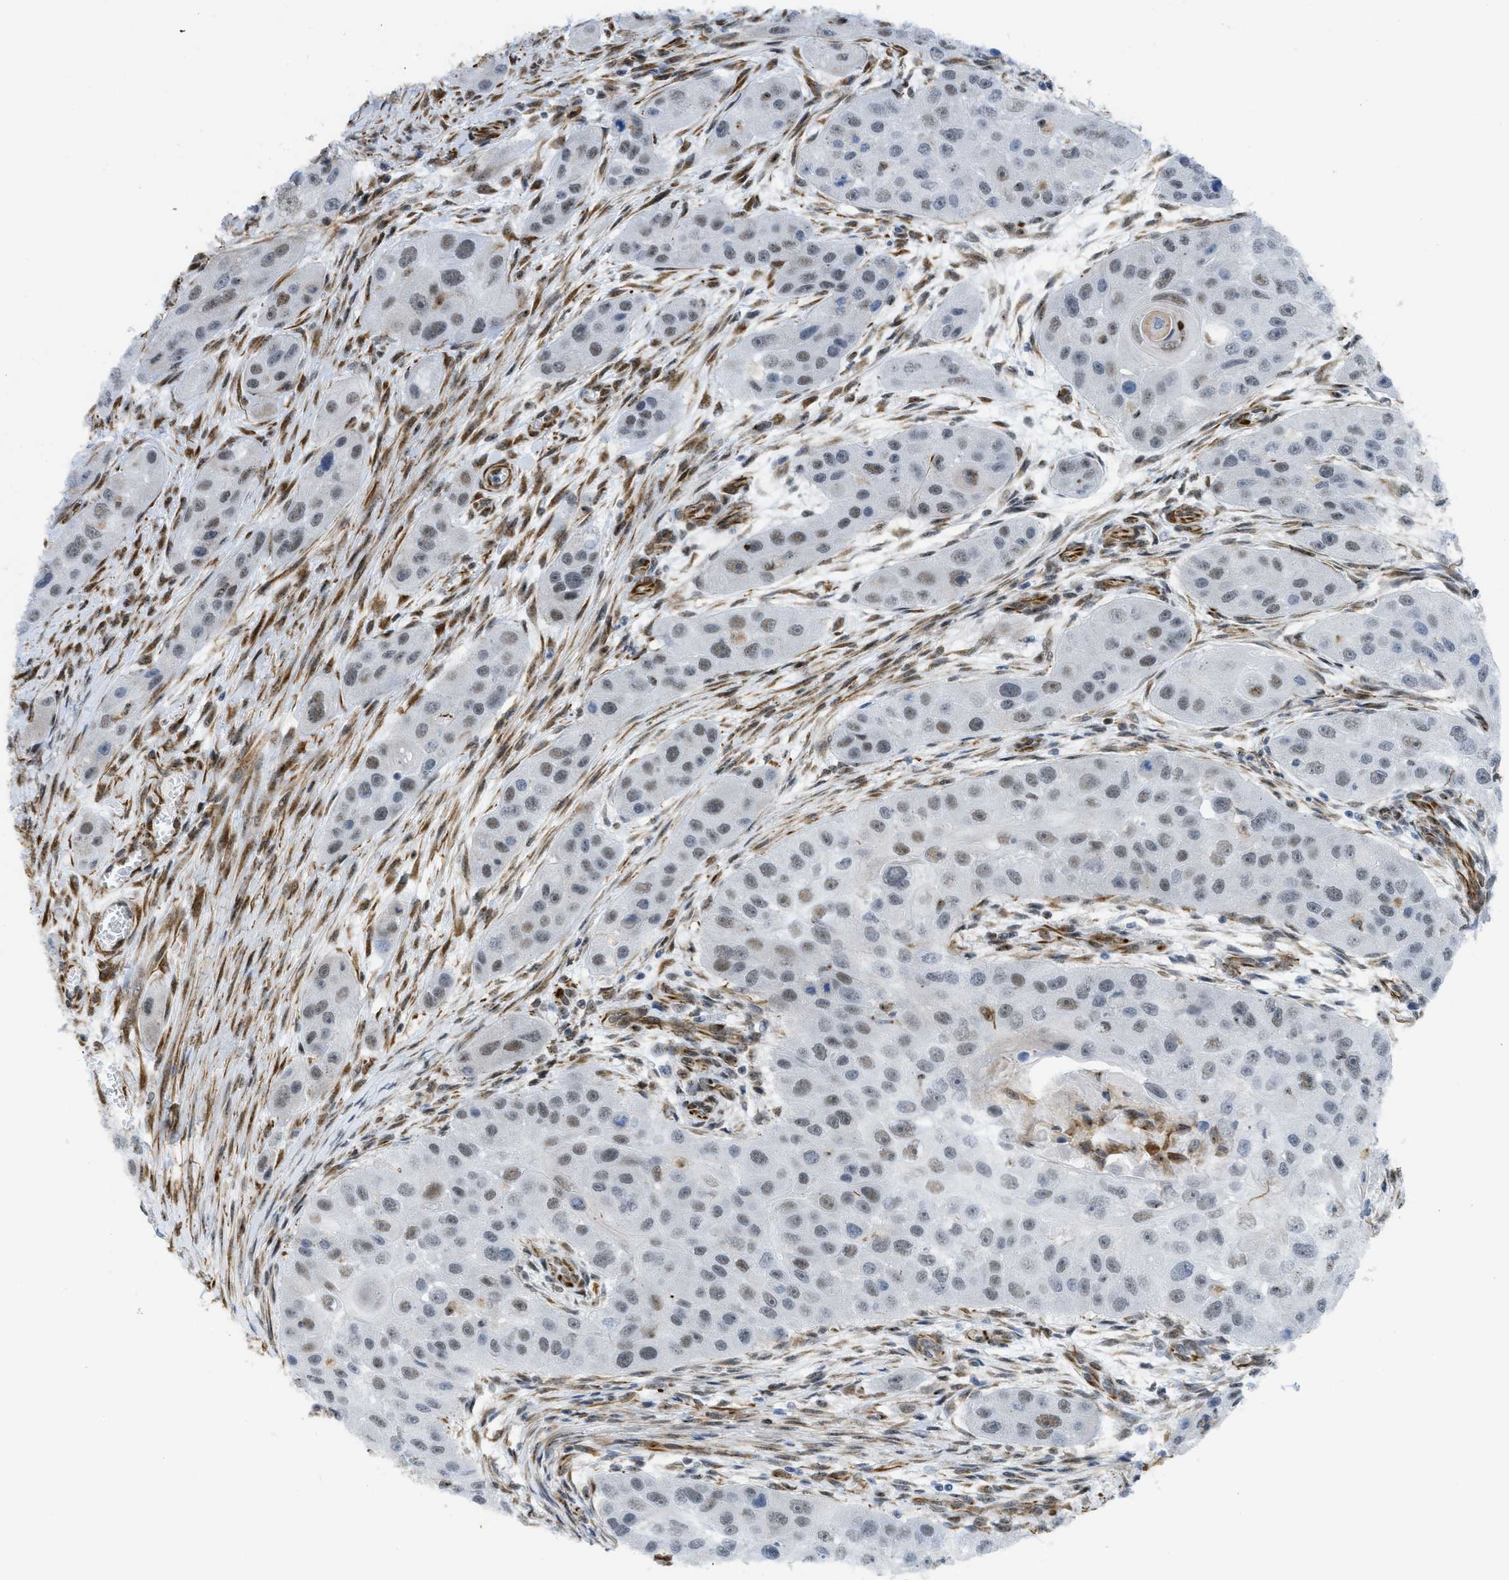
{"staining": {"intensity": "weak", "quantity": "25%-75%", "location": "nuclear"}, "tissue": "head and neck cancer", "cell_type": "Tumor cells", "image_type": "cancer", "snomed": [{"axis": "morphology", "description": "Normal tissue, NOS"}, {"axis": "morphology", "description": "Squamous cell carcinoma, NOS"}, {"axis": "topography", "description": "Skeletal muscle"}, {"axis": "topography", "description": "Head-Neck"}], "caption": "A photomicrograph of human squamous cell carcinoma (head and neck) stained for a protein shows weak nuclear brown staining in tumor cells. (brown staining indicates protein expression, while blue staining denotes nuclei).", "gene": "LRRC8B", "patient": {"sex": "male", "age": 51}}